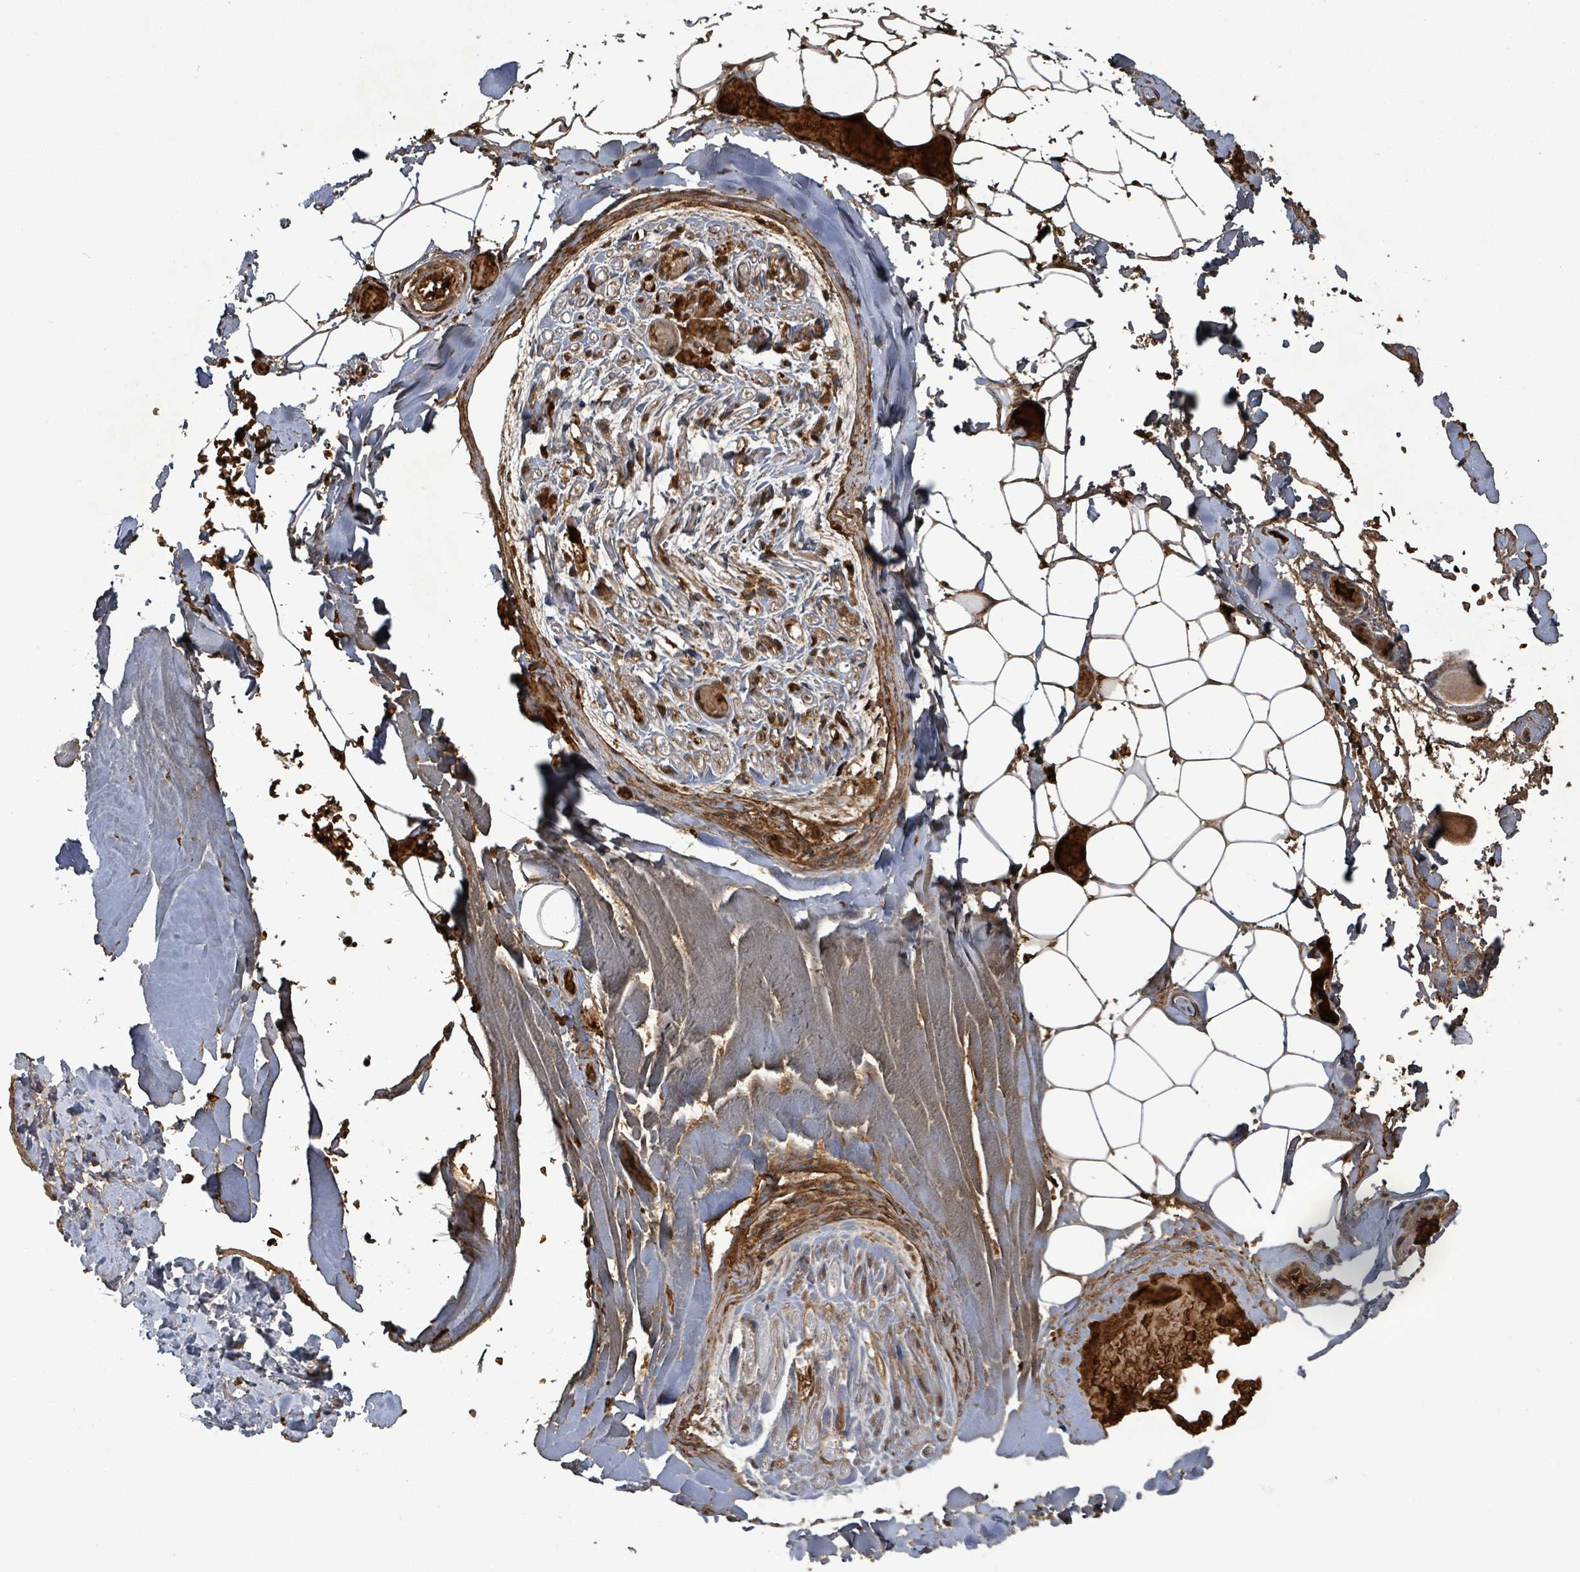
{"staining": {"intensity": "moderate", "quantity": ">75%", "location": "cytoplasmic/membranous"}, "tissue": "adipose tissue", "cell_type": "Adipocytes", "image_type": "normal", "snomed": [{"axis": "morphology", "description": "Normal tissue, NOS"}, {"axis": "topography", "description": "Peripheral nerve tissue"}], "caption": "A medium amount of moderate cytoplasmic/membranous expression is present in about >75% of adipocytes in unremarkable adipose tissue. (DAB (3,3'-diaminobenzidine) IHC with brightfield microscopy, high magnification).", "gene": "PATZ1", "patient": {"sex": "male", "age": 74}}